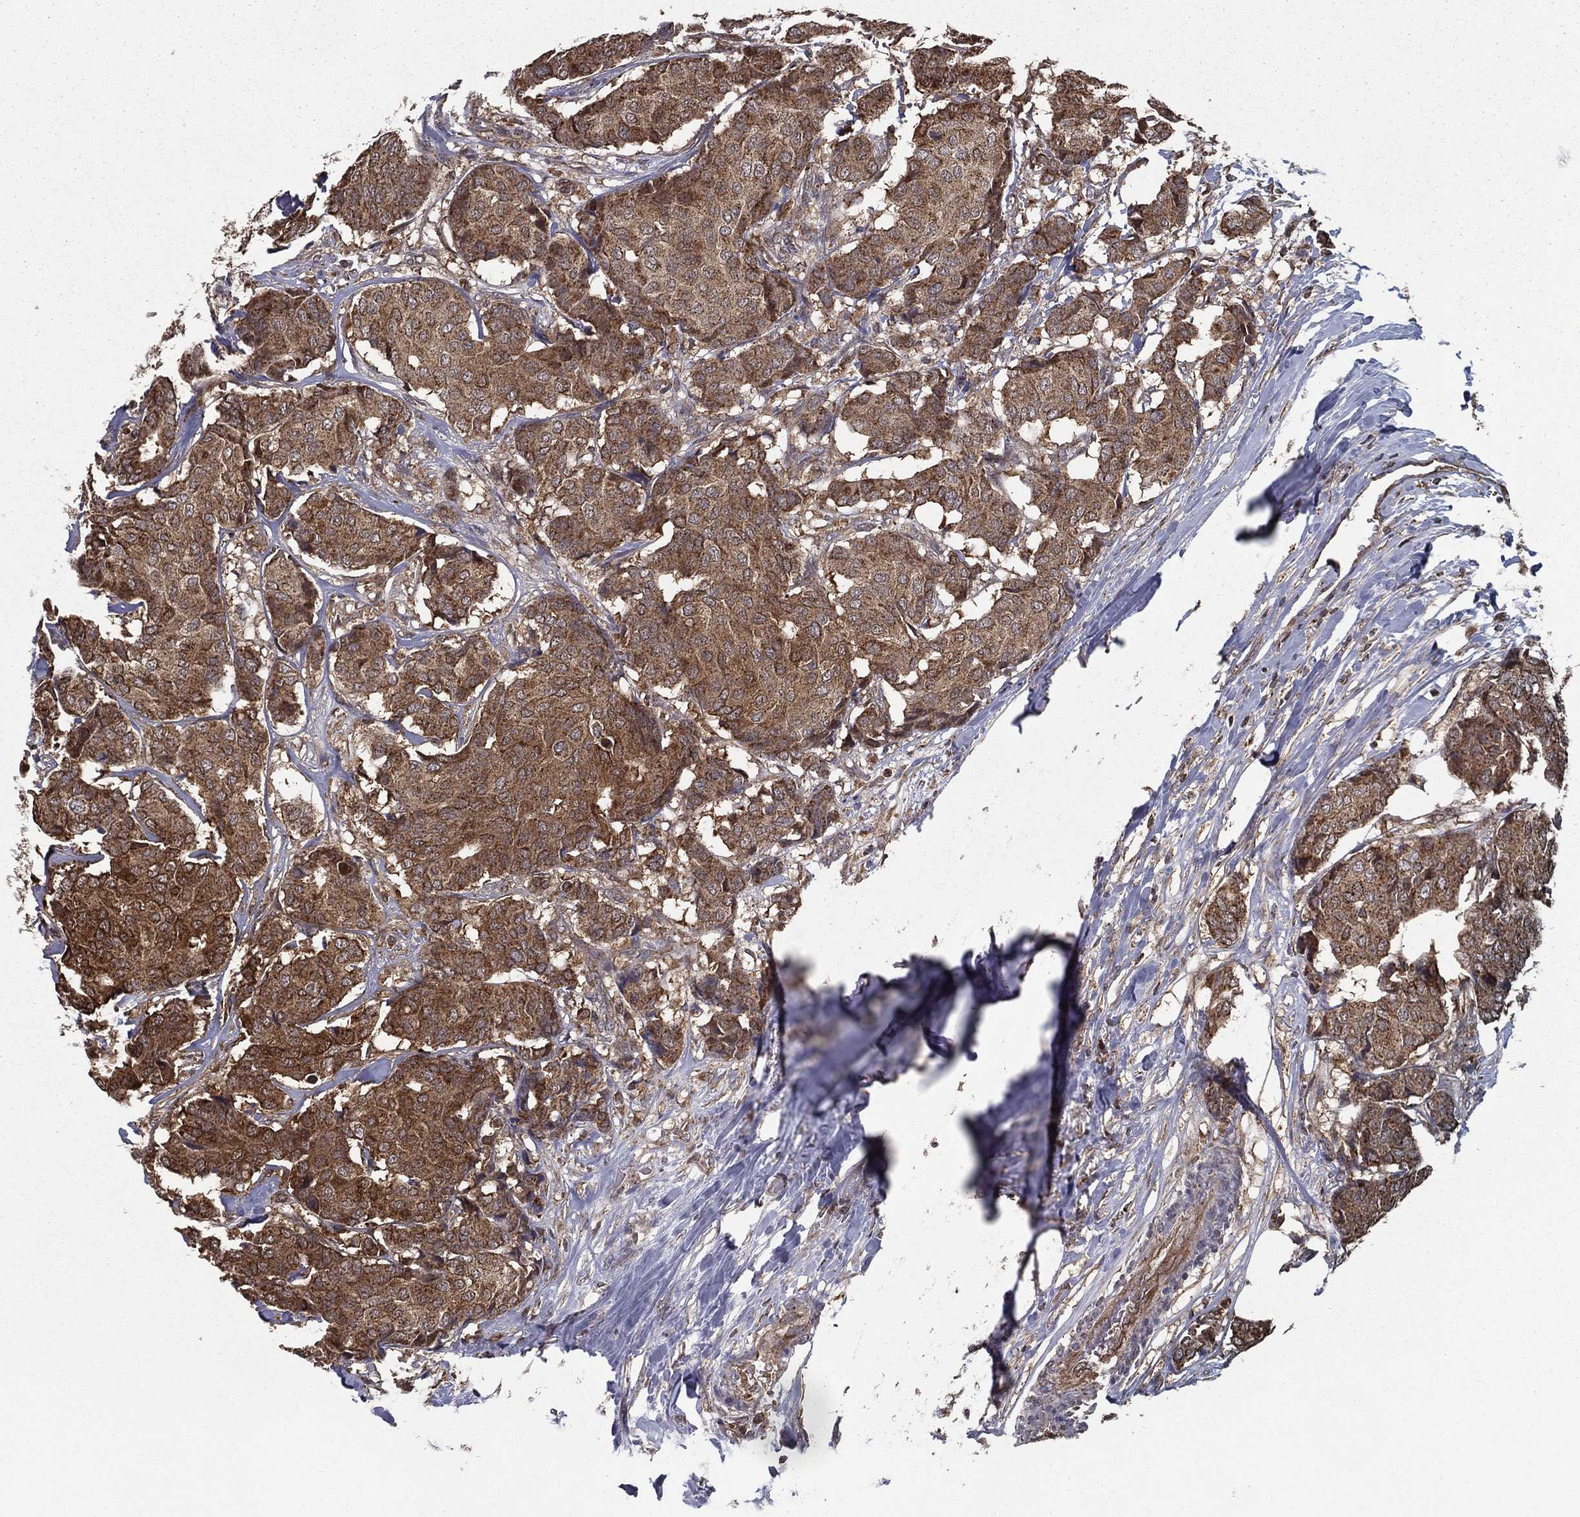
{"staining": {"intensity": "strong", "quantity": ">75%", "location": "cytoplasmic/membranous"}, "tissue": "breast cancer", "cell_type": "Tumor cells", "image_type": "cancer", "snomed": [{"axis": "morphology", "description": "Duct carcinoma"}, {"axis": "topography", "description": "Breast"}], "caption": "An immunohistochemistry photomicrograph of neoplastic tissue is shown. Protein staining in brown labels strong cytoplasmic/membranous positivity in invasive ductal carcinoma (breast) within tumor cells.", "gene": "RIGI", "patient": {"sex": "female", "age": 75}}